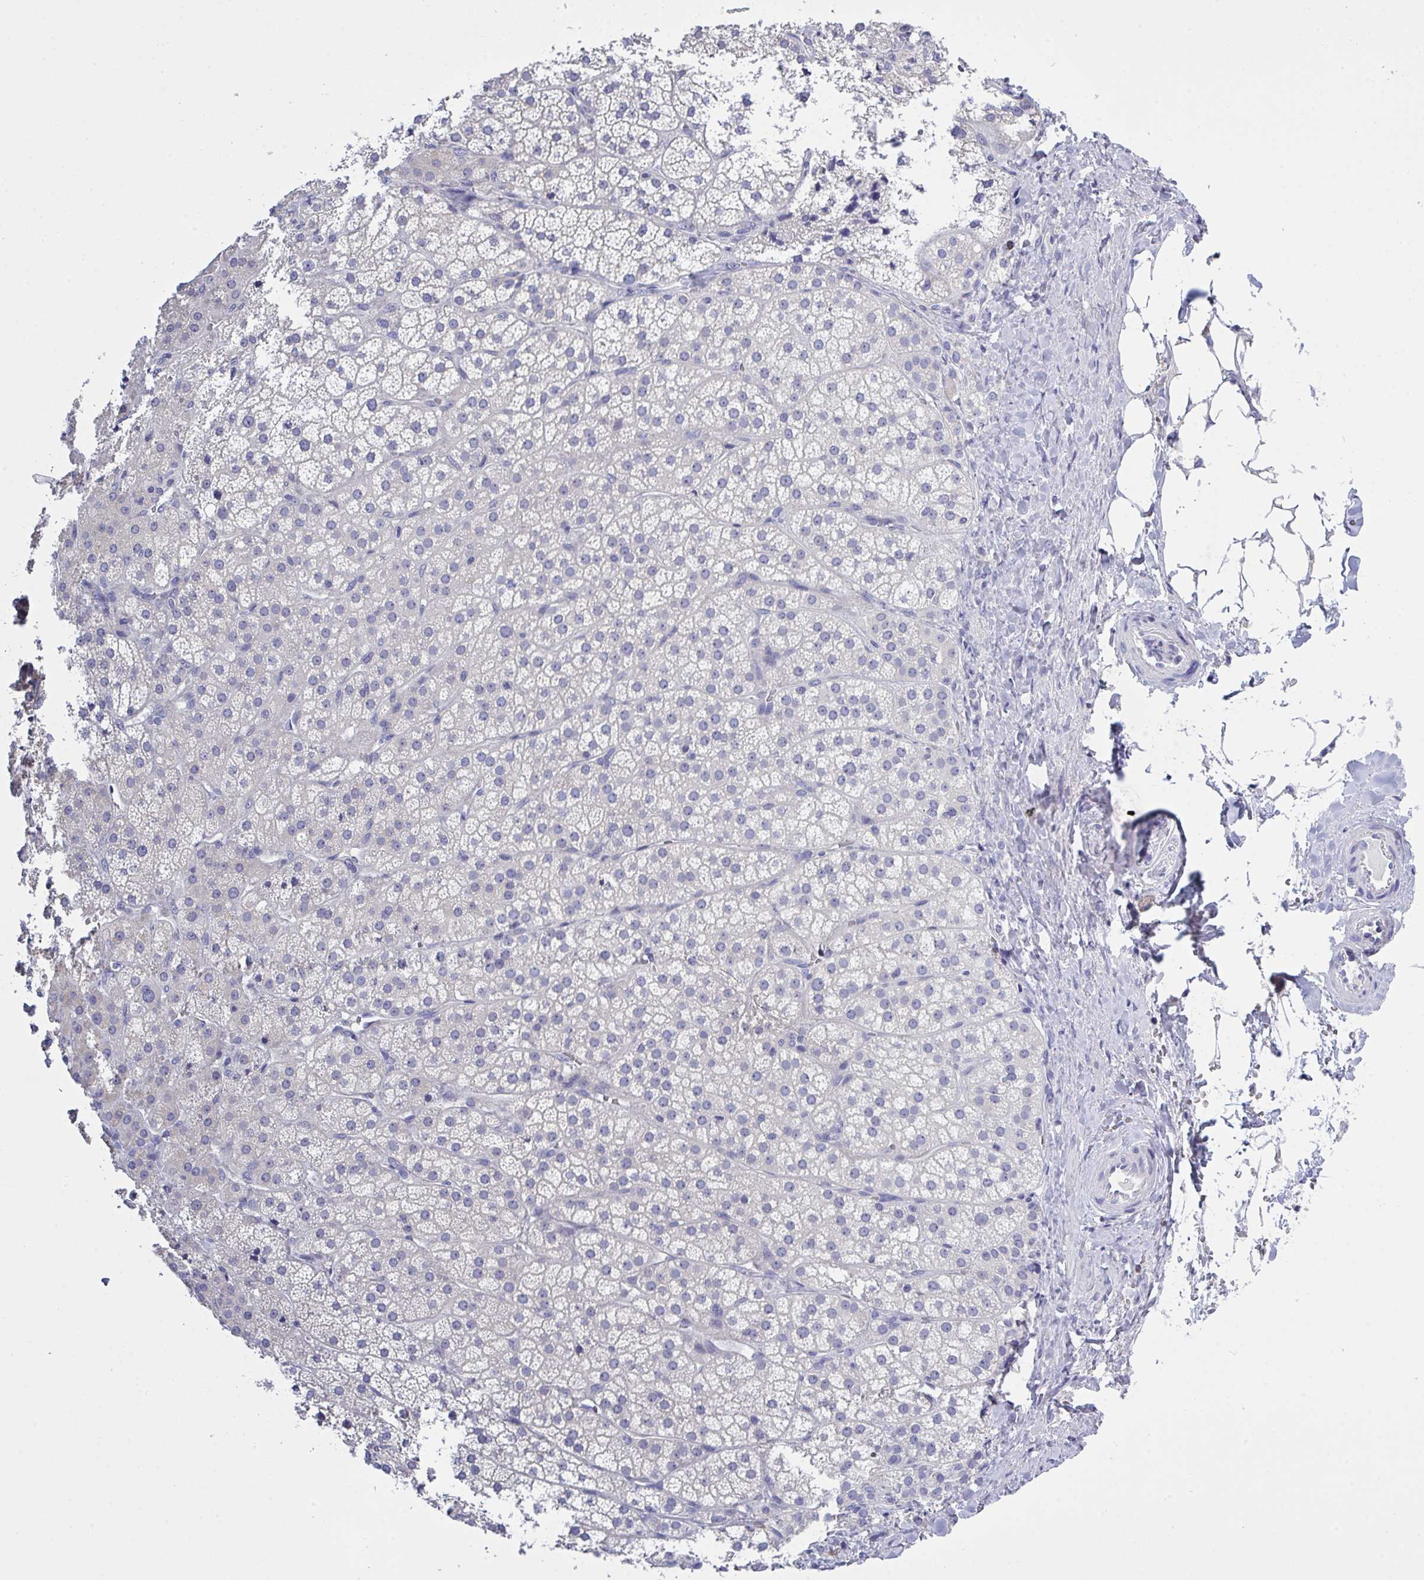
{"staining": {"intensity": "negative", "quantity": "none", "location": "none"}, "tissue": "adrenal gland", "cell_type": "Glandular cells", "image_type": "normal", "snomed": [{"axis": "morphology", "description": "Normal tissue, NOS"}, {"axis": "topography", "description": "Adrenal gland"}], "caption": "There is no significant positivity in glandular cells of adrenal gland. (Brightfield microscopy of DAB (3,3'-diaminobenzidine) IHC at high magnification).", "gene": "LRRC58", "patient": {"sex": "male", "age": 53}}